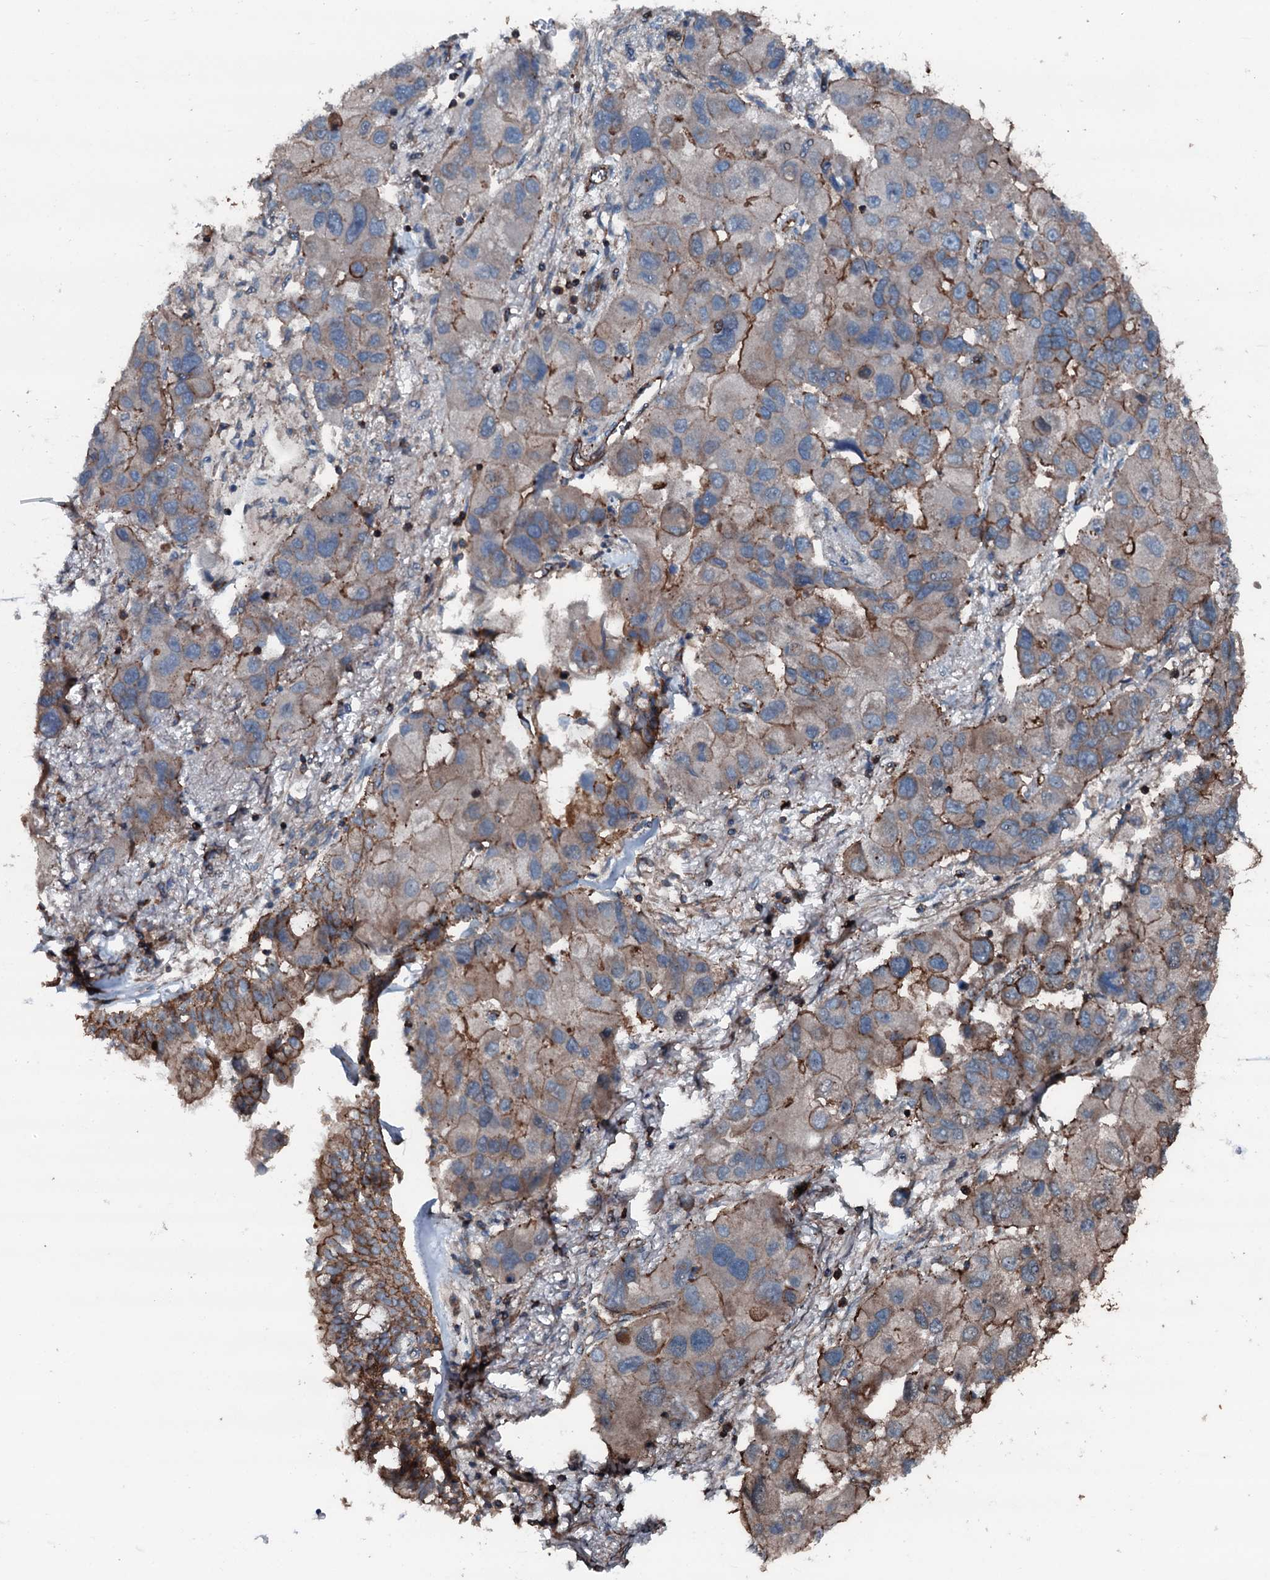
{"staining": {"intensity": "weak", "quantity": "25%-75%", "location": "cytoplasmic/membranous"}, "tissue": "lung cancer", "cell_type": "Tumor cells", "image_type": "cancer", "snomed": [{"axis": "morphology", "description": "Adenocarcinoma, NOS"}, {"axis": "topography", "description": "Lung"}], "caption": "Immunohistochemistry (IHC) micrograph of neoplastic tissue: adenocarcinoma (lung) stained using immunohistochemistry reveals low levels of weak protein expression localized specifically in the cytoplasmic/membranous of tumor cells, appearing as a cytoplasmic/membranous brown color.", "gene": "SLC25A38", "patient": {"sex": "female", "age": 54}}